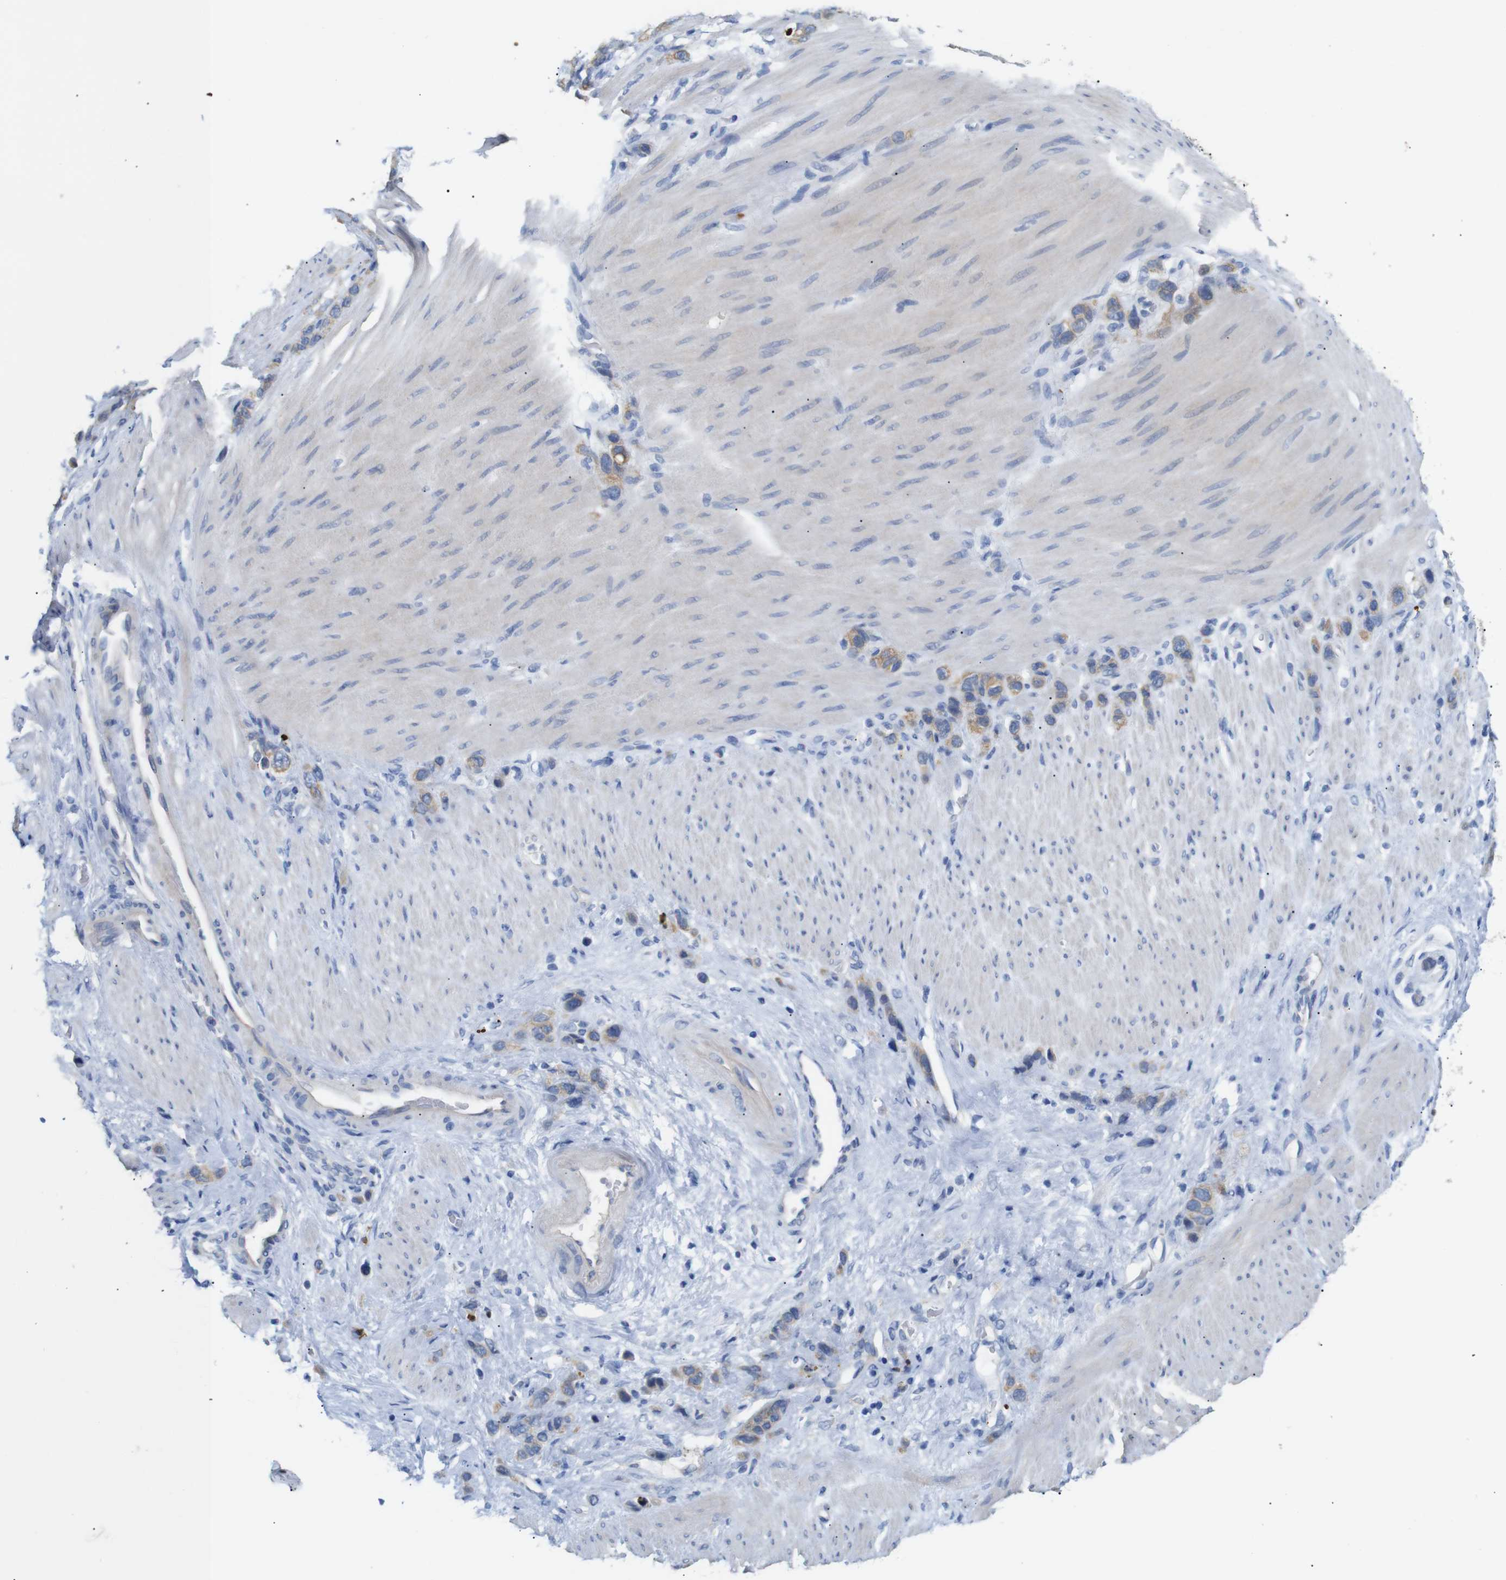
{"staining": {"intensity": "moderate", "quantity": "25%-75%", "location": "cytoplasmic/membranous"}, "tissue": "stomach cancer", "cell_type": "Tumor cells", "image_type": "cancer", "snomed": [{"axis": "morphology", "description": "Adenocarcinoma, NOS"}, {"axis": "morphology", "description": "Adenocarcinoma, High grade"}, {"axis": "topography", "description": "Stomach, upper"}, {"axis": "topography", "description": "Stomach, lower"}], "caption": "Protein staining of adenocarcinoma (high-grade) (stomach) tissue exhibits moderate cytoplasmic/membranous expression in about 25%-75% of tumor cells.", "gene": "ALOX15", "patient": {"sex": "female", "age": 65}}